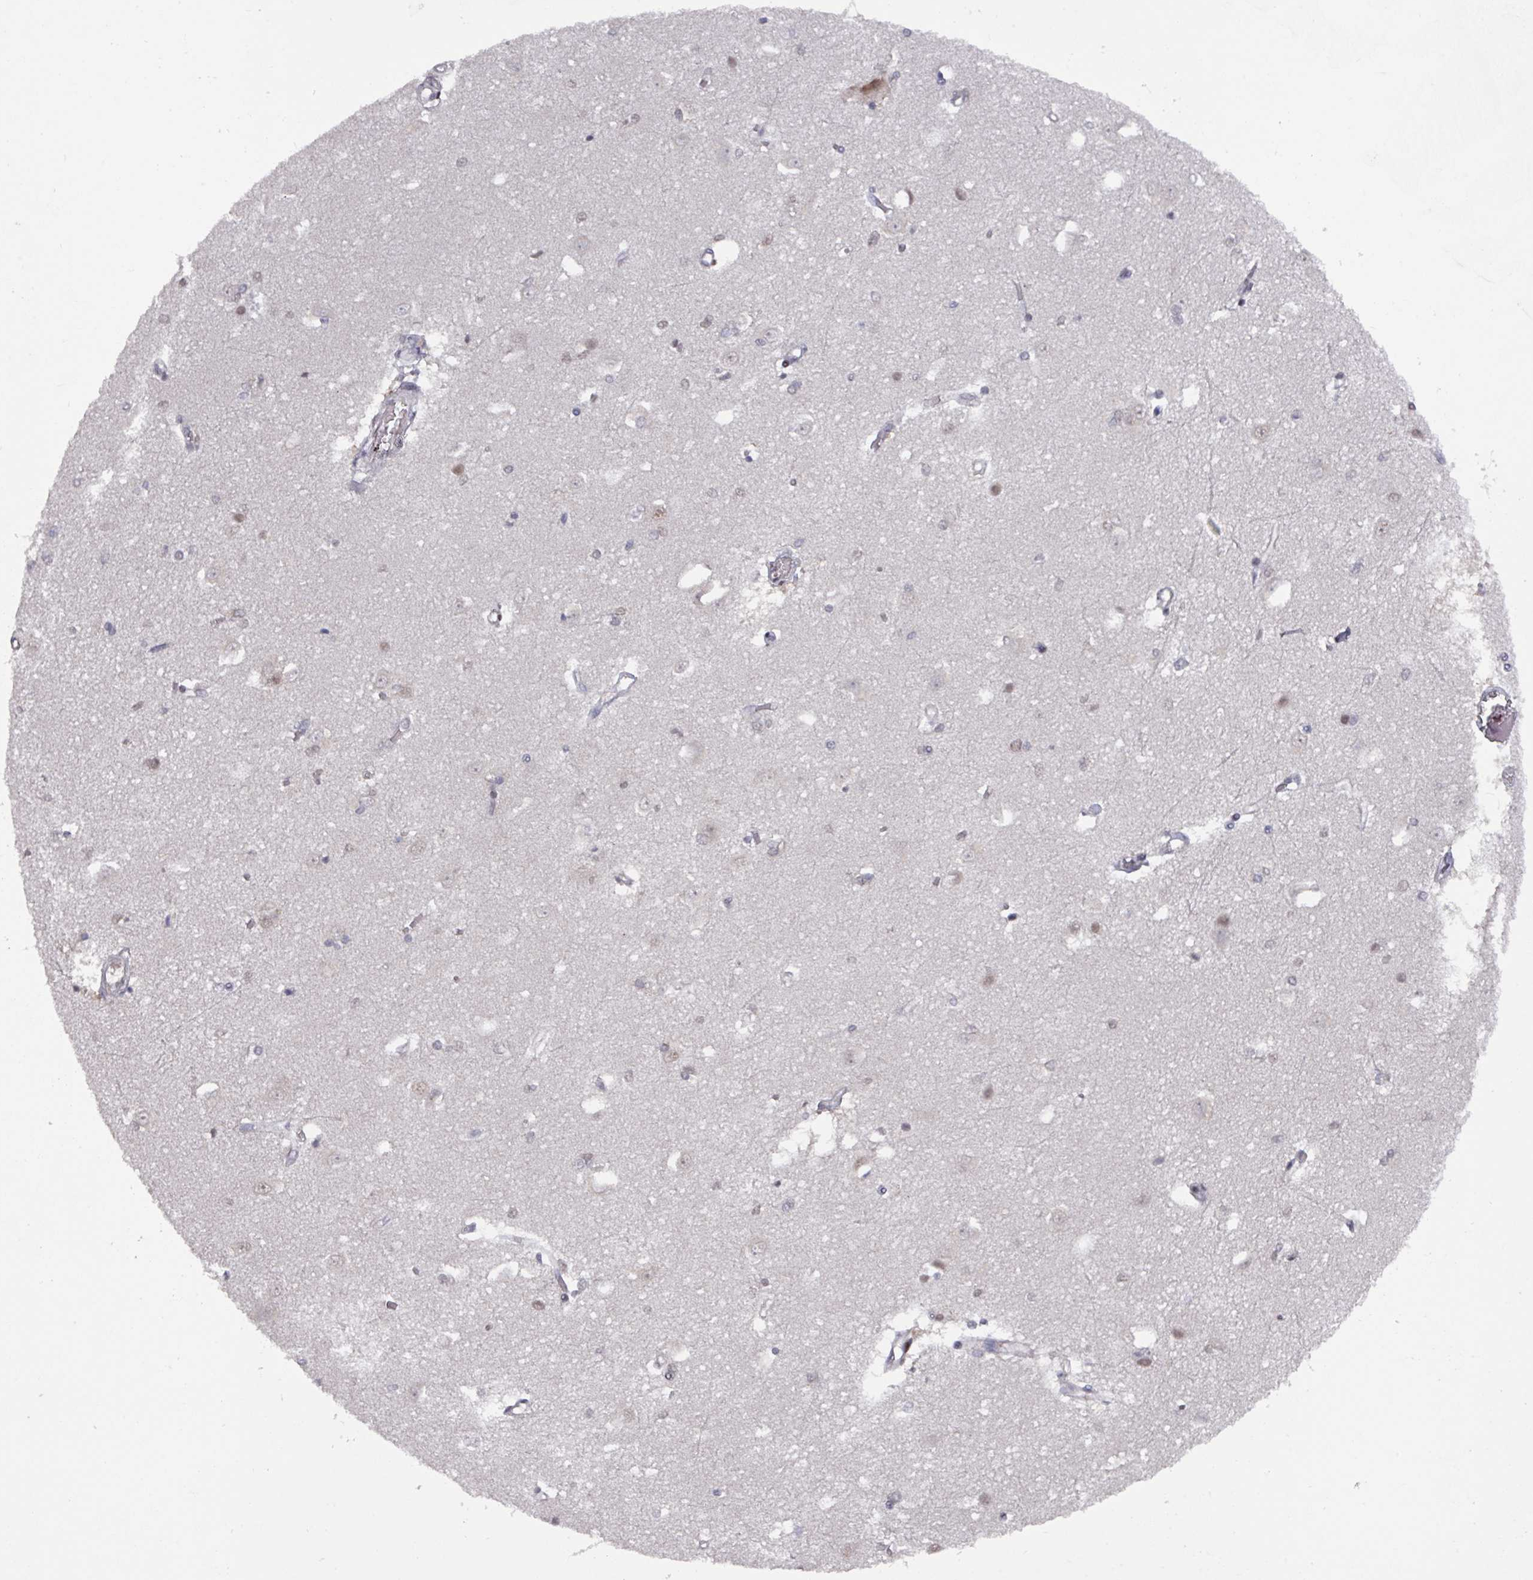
{"staining": {"intensity": "negative", "quantity": "none", "location": "none"}, "tissue": "caudate", "cell_type": "Glial cells", "image_type": "normal", "snomed": [{"axis": "morphology", "description": "Normal tissue, NOS"}, {"axis": "topography", "description": "Lateral ventricle wall"}], "caption": "High magnification brightfield microscopy of unremarkable caudate stained with DAB (3,3'-diaminobenzidine) (brown) and counterstained with hematoxylin (blue): glial cells show no significant staining. Brightfield microscopy of immunohistochemistry stained with DAB (brown) and hematoxylin (blue), captured at high magnification.", "gene": "PRRX1", "patient": {"sex": "male", "age": 37}}